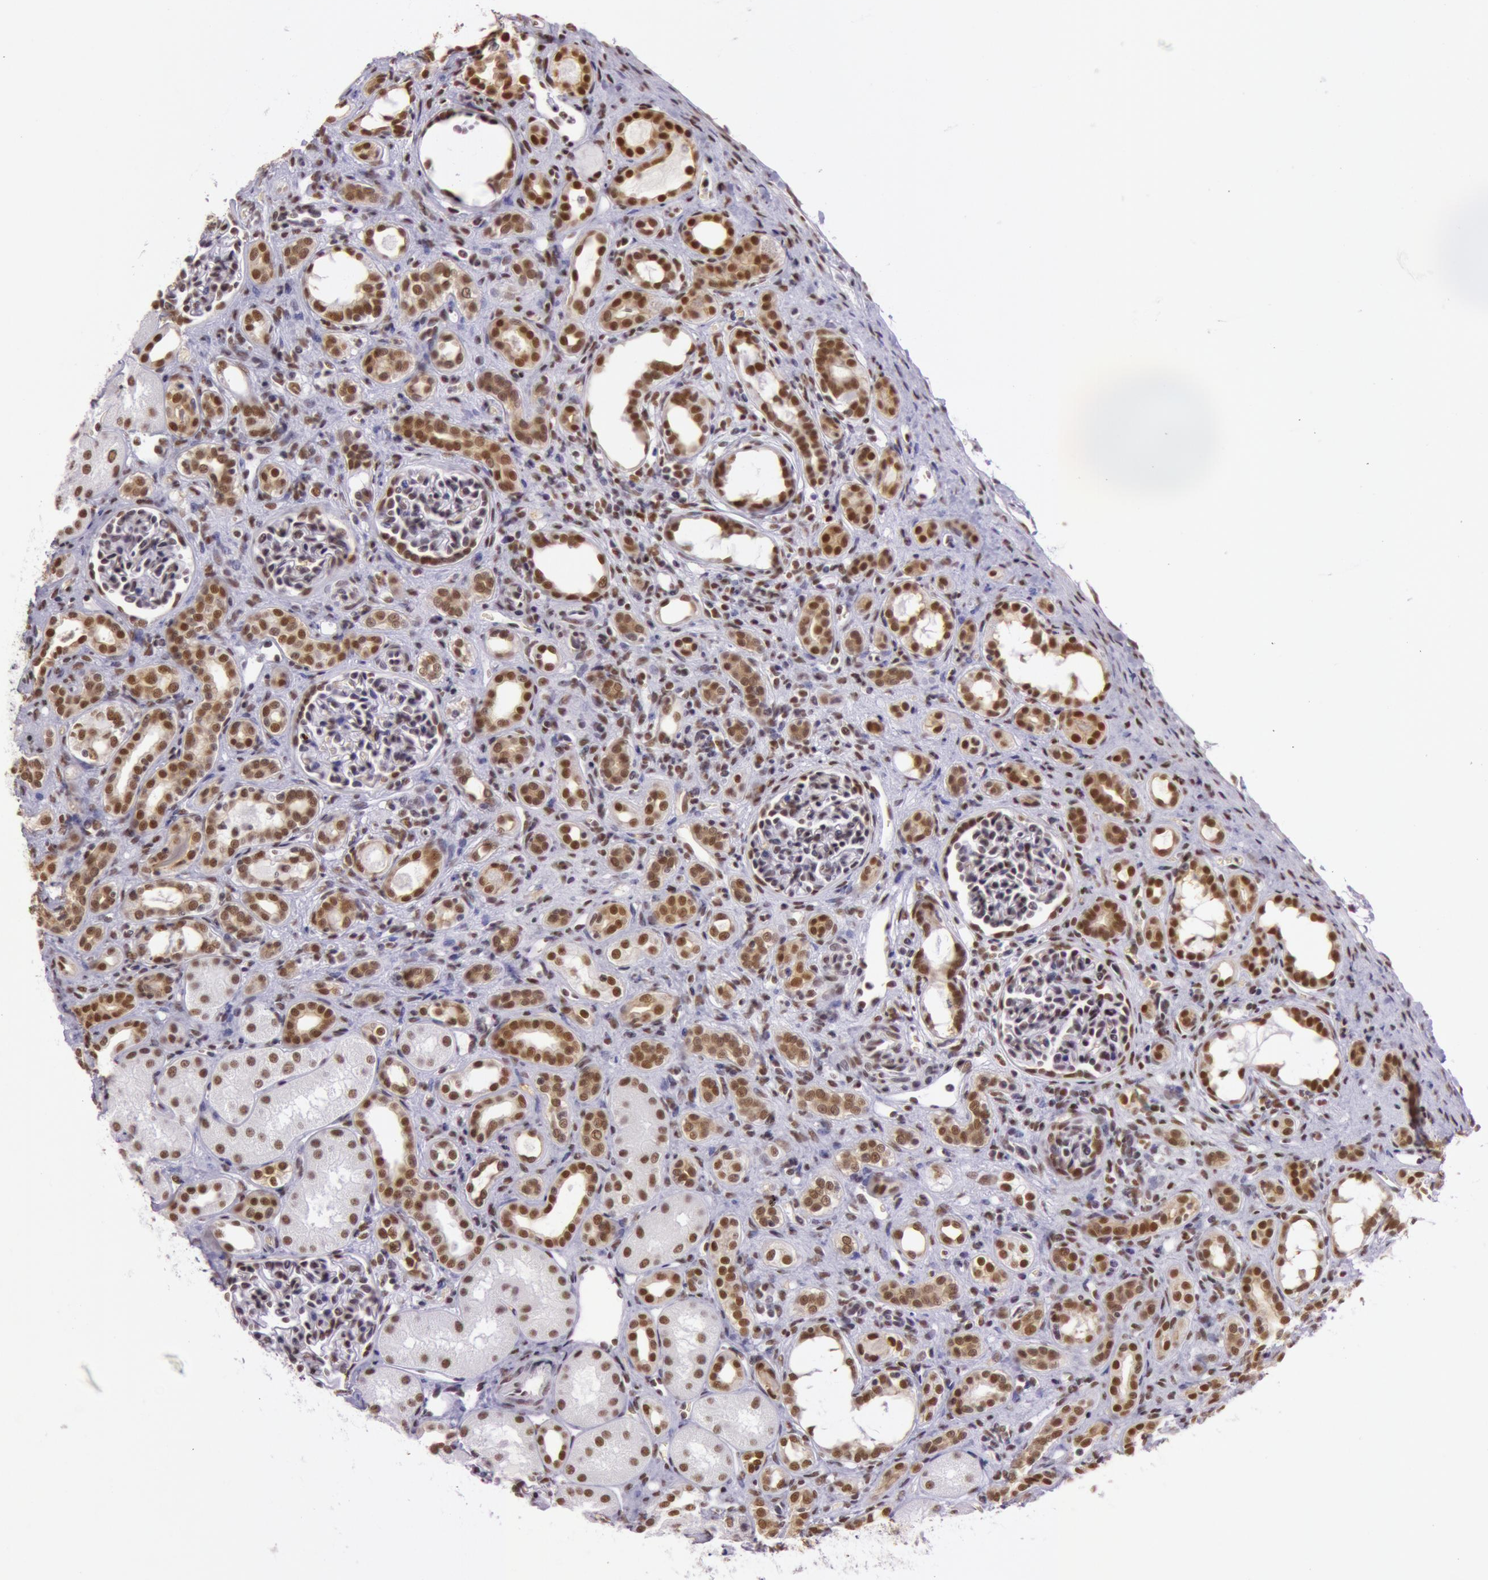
{"staining": {"intensity": "moderate", "quantity": "25%-75%", "location": "nuclear"}, "tissue": "kidney", "cell_type": "Cells in glomeruli", "image_type": "normal", "snomed": [{"axis": "morphology", "description": "Normal tissue, NOS"}, {"axis": "topography", "description": "Kidney"}], "caption": "Brown immunohistochemical staining in normal kidney demonstrates moderate nuclear expression in approximately 25%-75% of cells in glomeruli.", "gene": "NBN", "patient": {"sex": "male", "age": 7}}